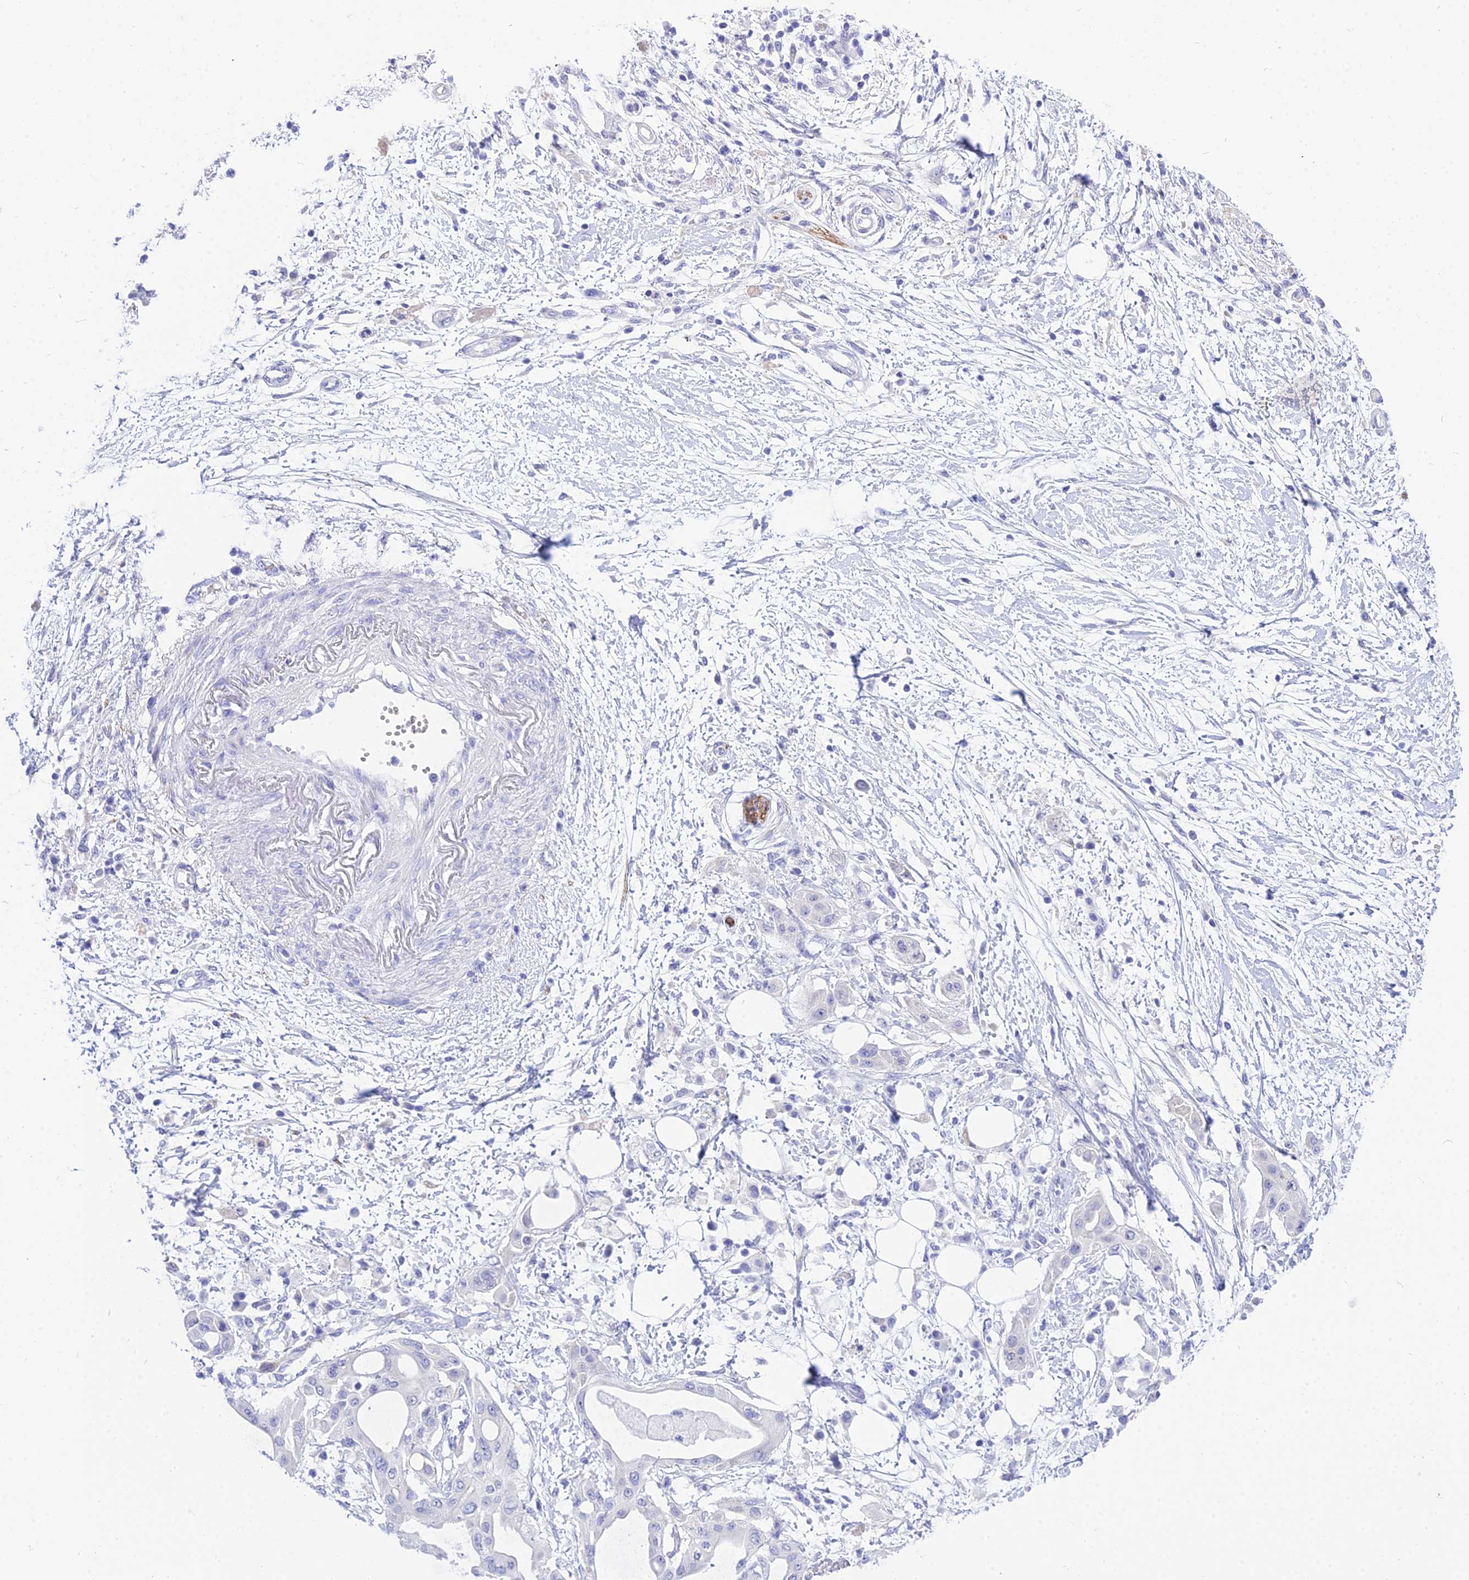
{"staining": {"intensity": "negative", "quantity": "none", "location": "none"}, "tissue": "pancreatic cancer", "cell_type": "Tumor cells", "image_type": "cancer", "snomed": [{"axis": "morphology", "description": "Adenocarcinoma, NOS"}, {"axis": "topography", "description": "Pancreas"}], "caption": "Immunohistochemistry histopathology image of neoplastic tissue: adenocarcinoma (pancreatic) stained with DAB (3,3'-diaminobenzidine) shows no significant protein expression in tumor cells. Nuclei are stained in blue.", "gene": "DEFB107A", "patient": {"sex": "male", "age": 68}}